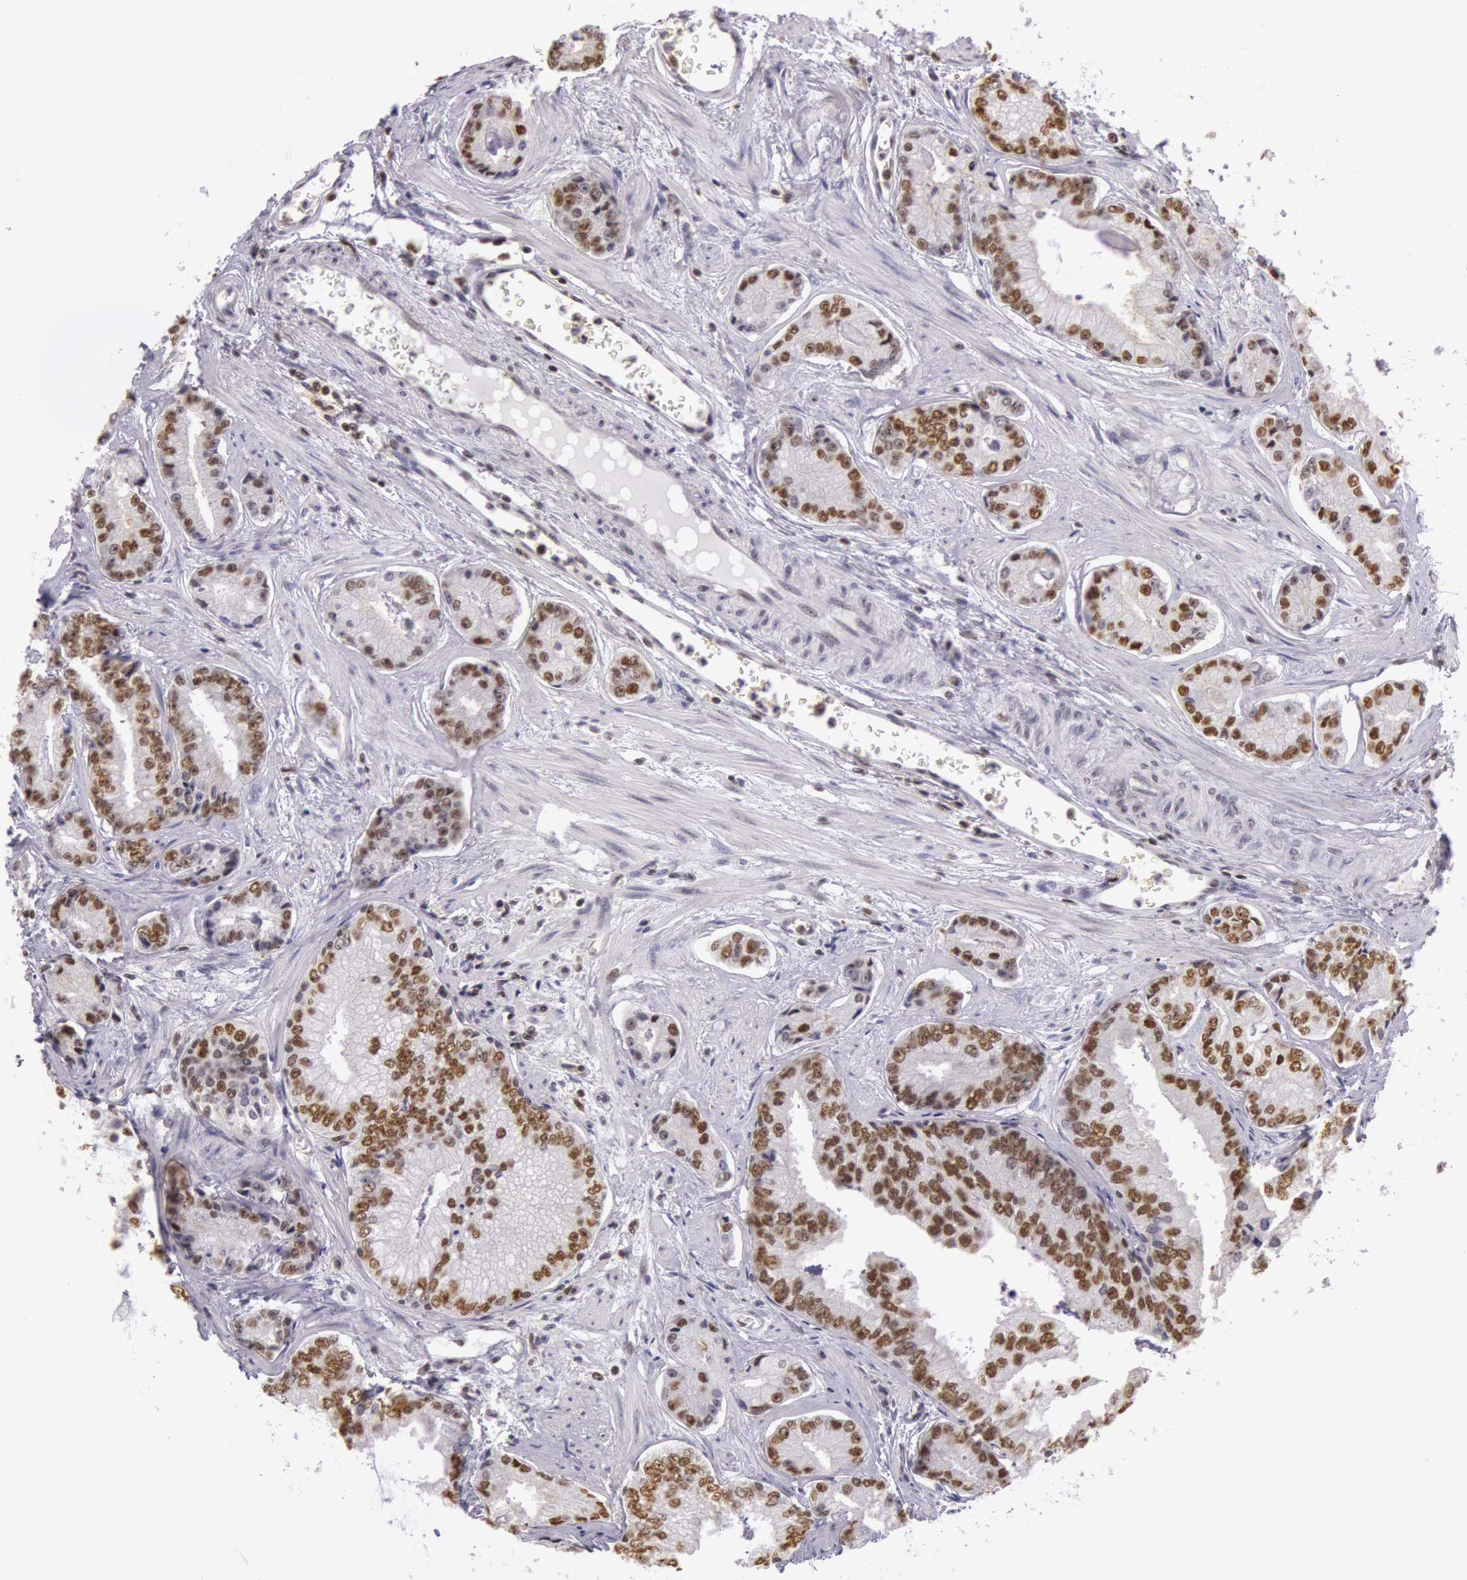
{"staining": {"intensity": "strong", "quantity": ">75%", "location": "nuclear"}, "tissue": "prostate cancer", "cell_type": "Tumor cells", "image_type": "cancer", "snomed": [{"axis": "morphology", "description": "Adenocarcinoma, High grade"}, {"axis": "topography", "description": "Prostate"}], "caption": "Prostate high-grade adenocarcinoma was stained to show a protein in brown. There is high levels of strong nuclear staining in approximately >75% of tumor cells.", "gene": "ESS2", "patient": {"sex": "male", "age": 56}}